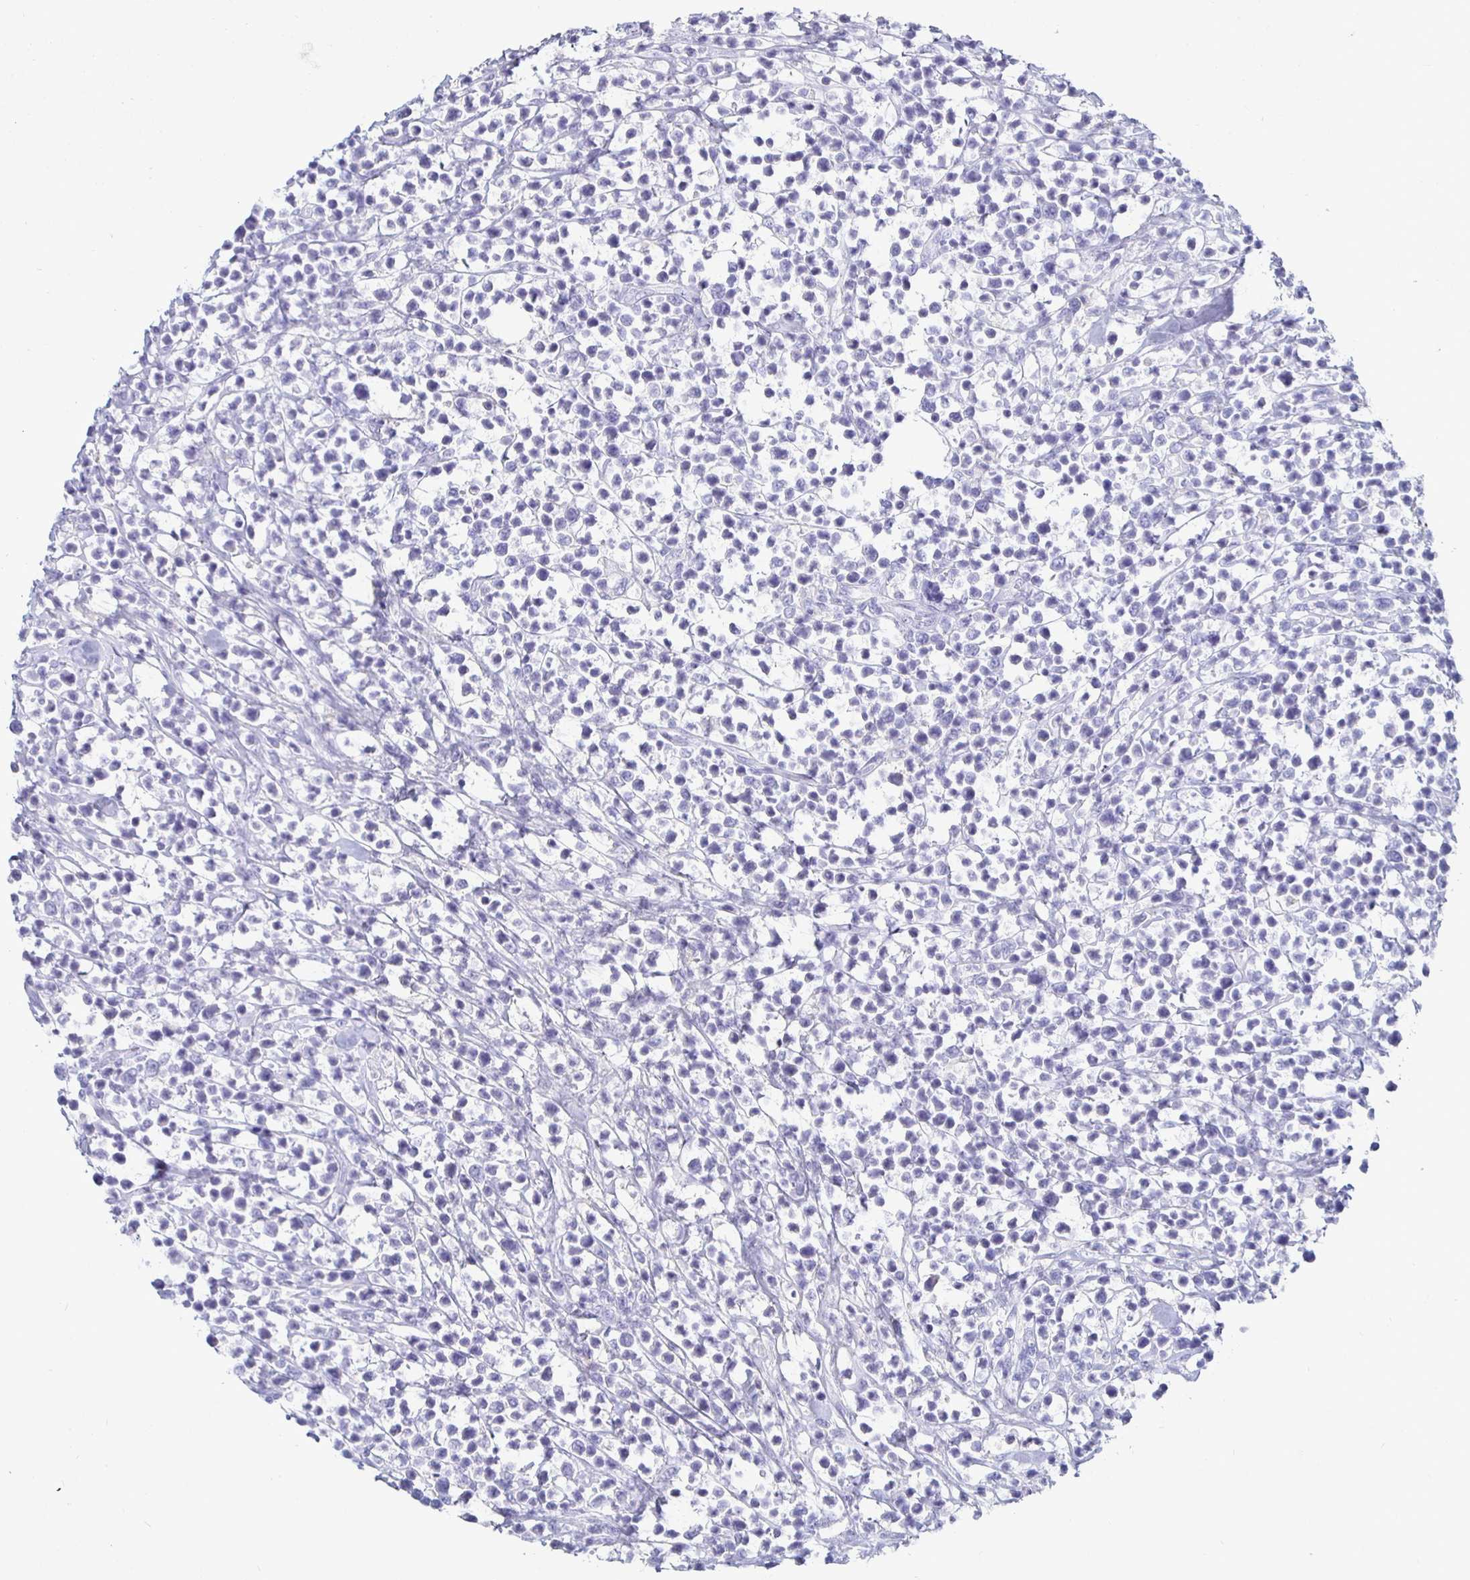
{"staining": {"intensity": "negative", "quantity": "none", "location": "none"}, "tissue": "lymphoma", "cell_type": "Tumor cells", "image_type": "cancer", "snomed": [{"axis": "morphology", "description": "Malignant lymphoma, non-Hodgkin's type, Low grade"}, {"axis": "topography", "description": "Lymph node"}], "caption": "High power microscopy micrograph of an immunohistochemistry photomicrograph of malignant lymphoma, non-Hodgkin's type (low-grade), revealing no significant staining in tumor cells.", "gene": "SIRPA", "patient": {"sex": "male", "age": 60}}